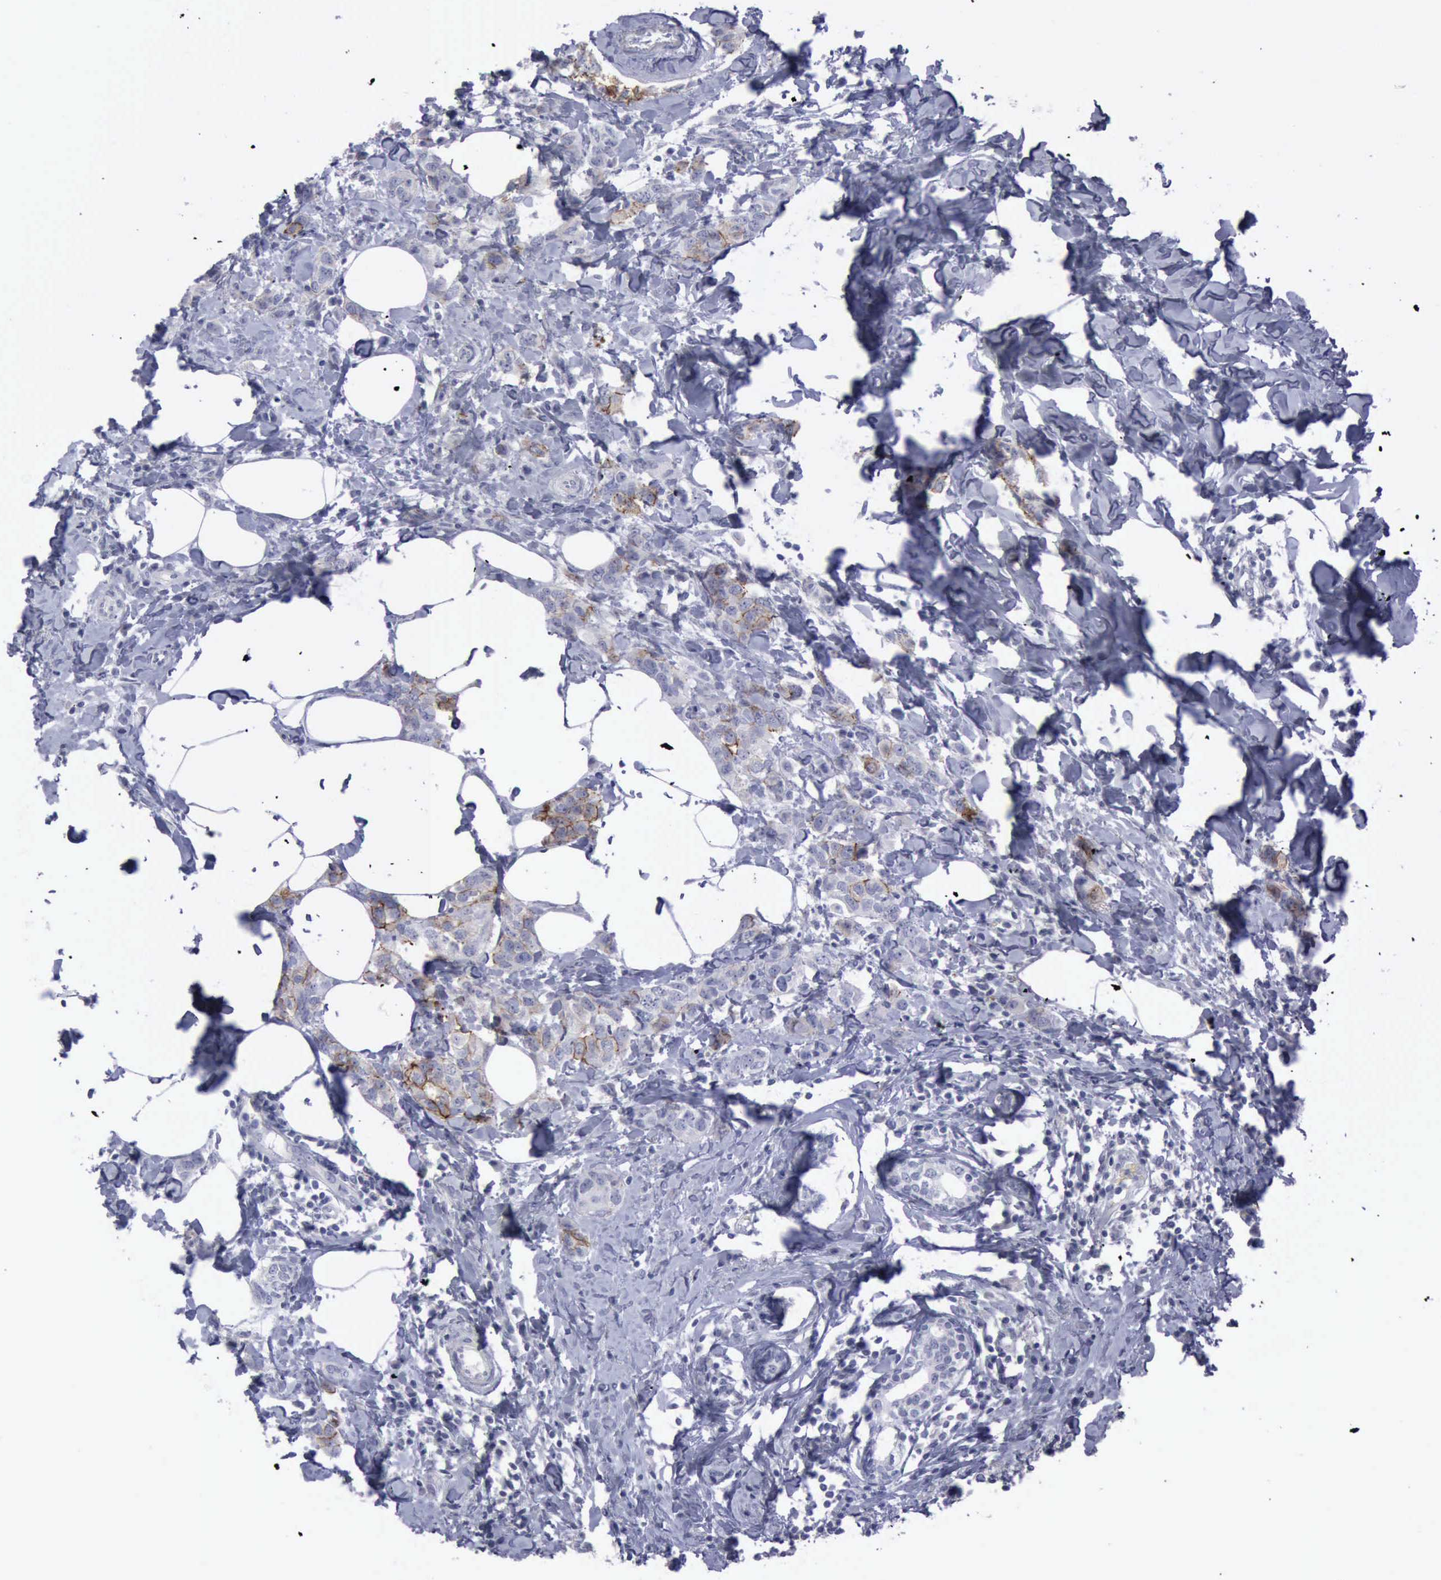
{"staining": {"intensity": "weak", "quantity": "<25%", "location": "cytoplasmic/membranous"}, "tissue": "breast cancer", "cell_type": "Tumor cells", "image_type": "cancer", "snomed": [{"axis": "morphology", "description": "Normal tissue, NOS"}, {"axis": "morphology", "description": "Duct carcinoma"}, {"axis": "topography", "description": "Breast"}], "caption": "DAB immunohistochemical staining of human breast infiltrating ductal carcinoma displays no significant positivity in tumor cells.", "gene": "CDH2", "patient": {"sex": "female", "age": 50}}